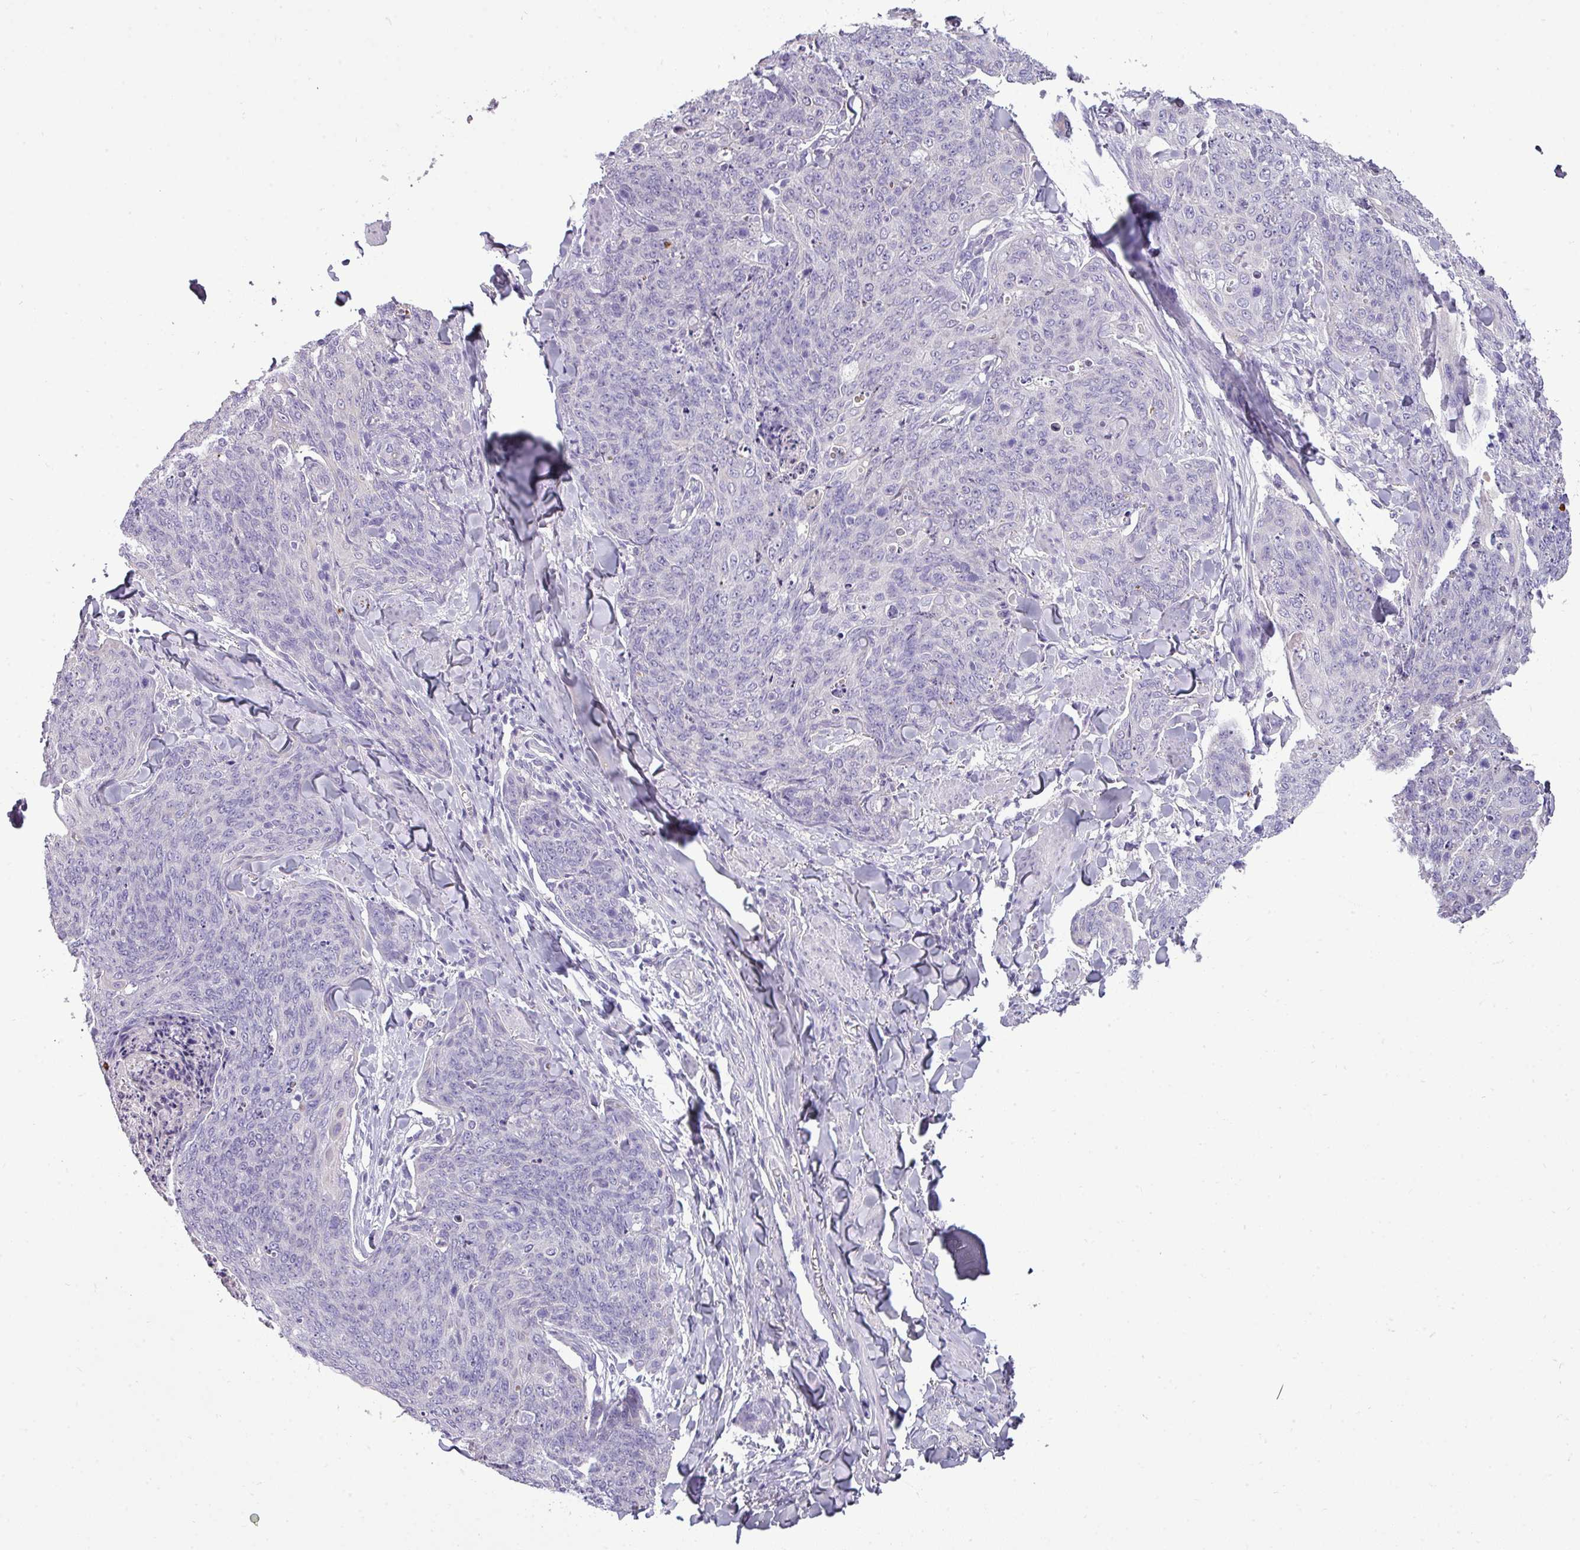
{"staining": {"intensity": "negative", "quantity": "none", "location": "none"}, "tissue": "skin cancer", "cell_type": "Tumor cells", "image_type": "cancer", "snomed": [{"axis": "morphology", "description": "Squamous cell carcinoma, NOS"}, {"axis": "topography", "description": "Skin"}, {"axis": "topography", "description": "Vulva"}], "caption": "High power microscopy micrograph of an IHC histopathology image of skin cancer (squamous cell carcinoma), revealing no significant positivity in tumor cells.", "gene": "DNAAF9", "patient": {"sex": "female", "age": 85}}